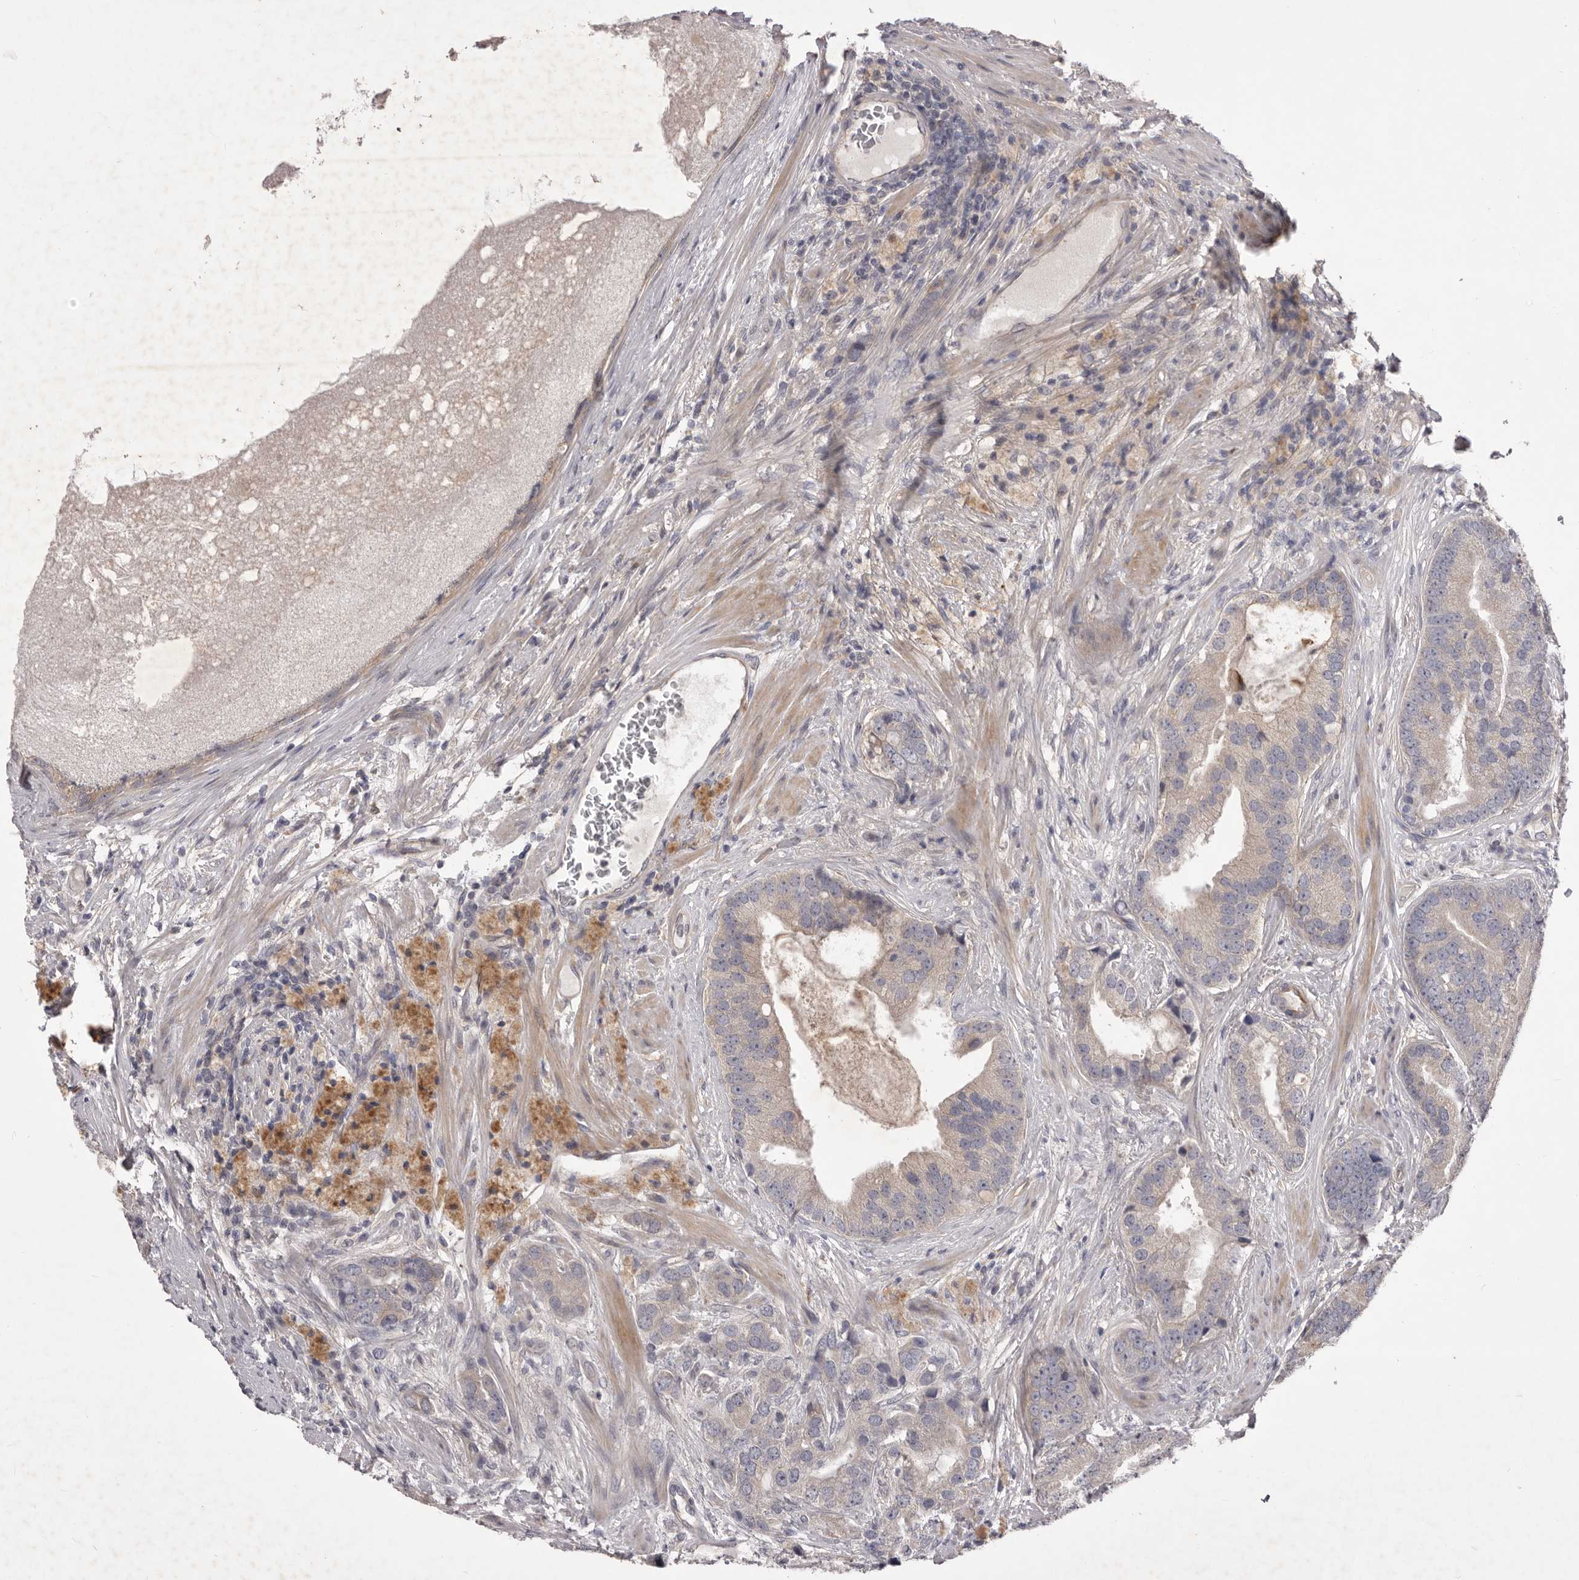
{"staining": {"intensity": "negative", "quantity": "none", "location": "none"}, "tissue": "prostate cancer", "cell_type": "Tumor cells", "image_type": "cancer", "snomed": [{"axis": "morphology", "description": "Adenocarcinoma, High grade"}, {"axis": "topography", "description": "Prostate"}], "caption": "The image reveals no significant expression in tumor cells of adenocarcinoma (high-grade) (prostate). Nuclei are stained in blue.", "gene": "PNRC1", "patient": {"sex": "male", "age": 70}}